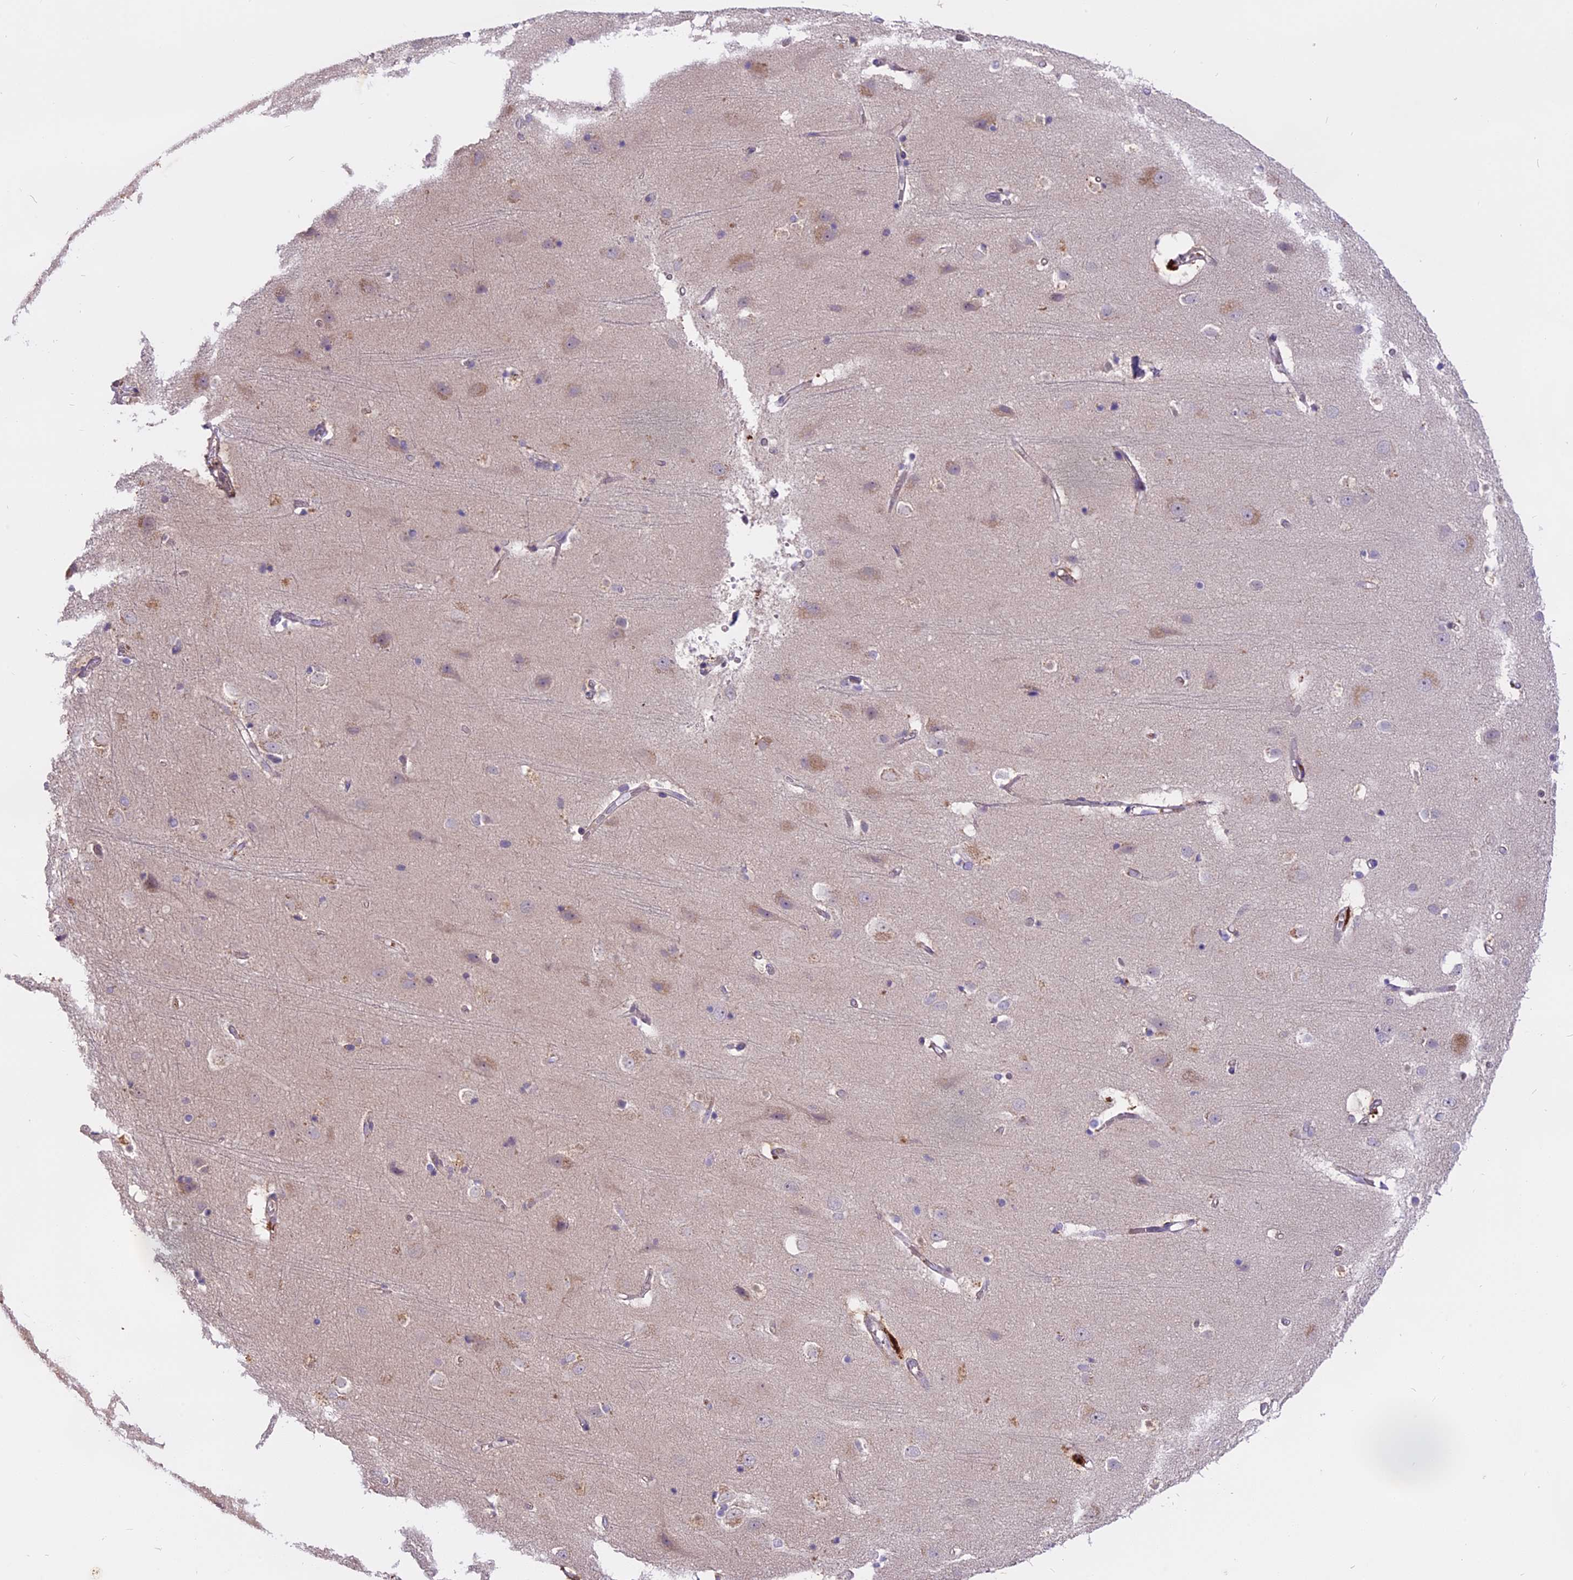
{"staining": {"intensity": "weak", "quantity": "25%-75%", "location": "cytoplasmic/membranous"}, "tissue": "cerebral cortex", "cell_type": "Endothelial cells", "image_type": "normal", "snomed": [{"axis": "morphology", "description": "Normal tissue, NOS"}, {"axis": "topography", "description": "Cerebral cortex"}], "caption": "Brown immunohistochemical staining in normal cerebral cortex exhibits weak cytoplasmic/membranous positivity in about 25%-75% of endothelial cells. Nuclei are stained in blue.", "gene": "MEMO1", "patient": {"sex": "male", "age": 54}}